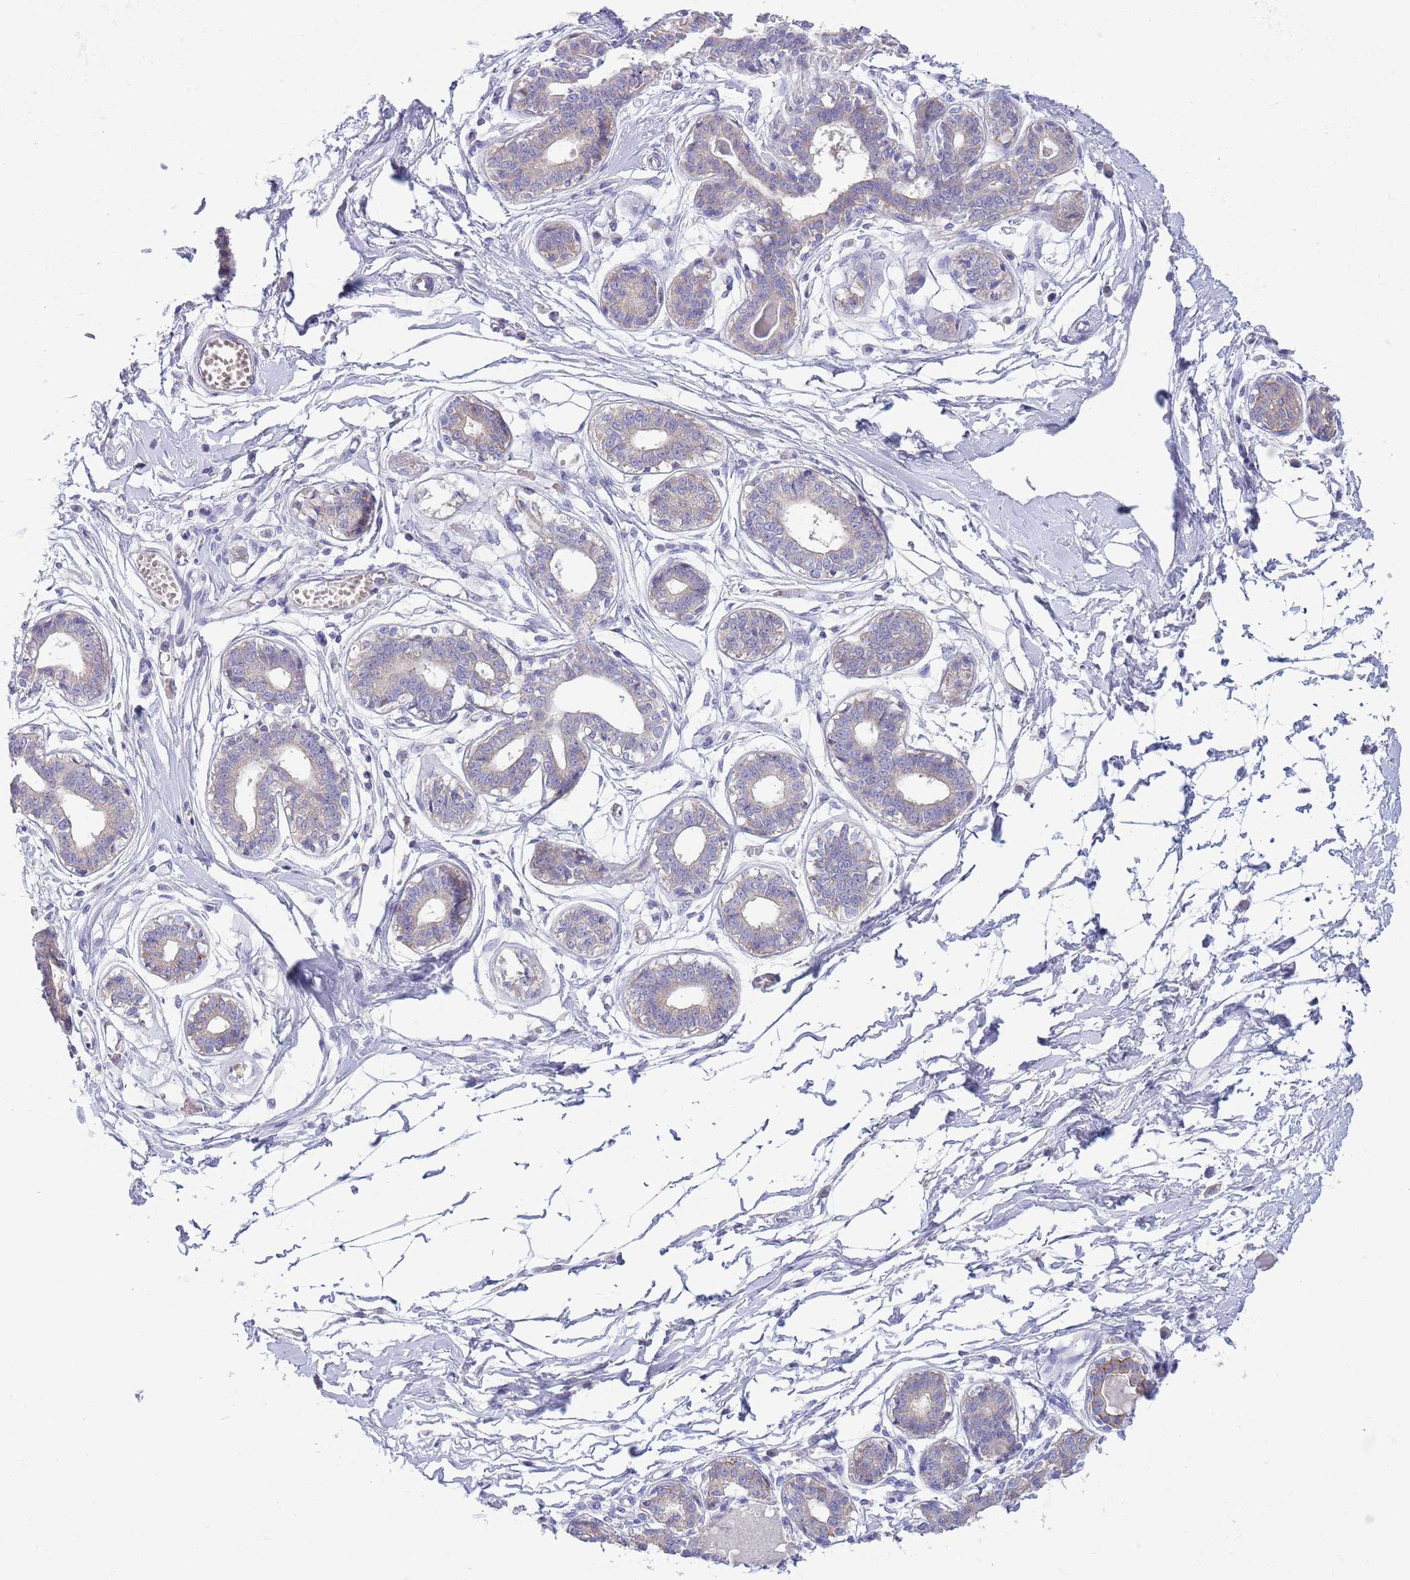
{"staining": {"intensity": "negative", "quantity": "none", "location": "none"}, "tissue": "breast", "cell_type": "Adipocytes", "image_type": "normal", "snomed": [{"axis": "morphology", "description": "Normal tissue, NOS"}, {"axis": "topography", "description": "Breast"}], "caption": "The photomicrograph demonstrates no significant expression in adipocytes of breast.", "gene": "DDHD1", "patient": {"sex": "female", "age": 45}}